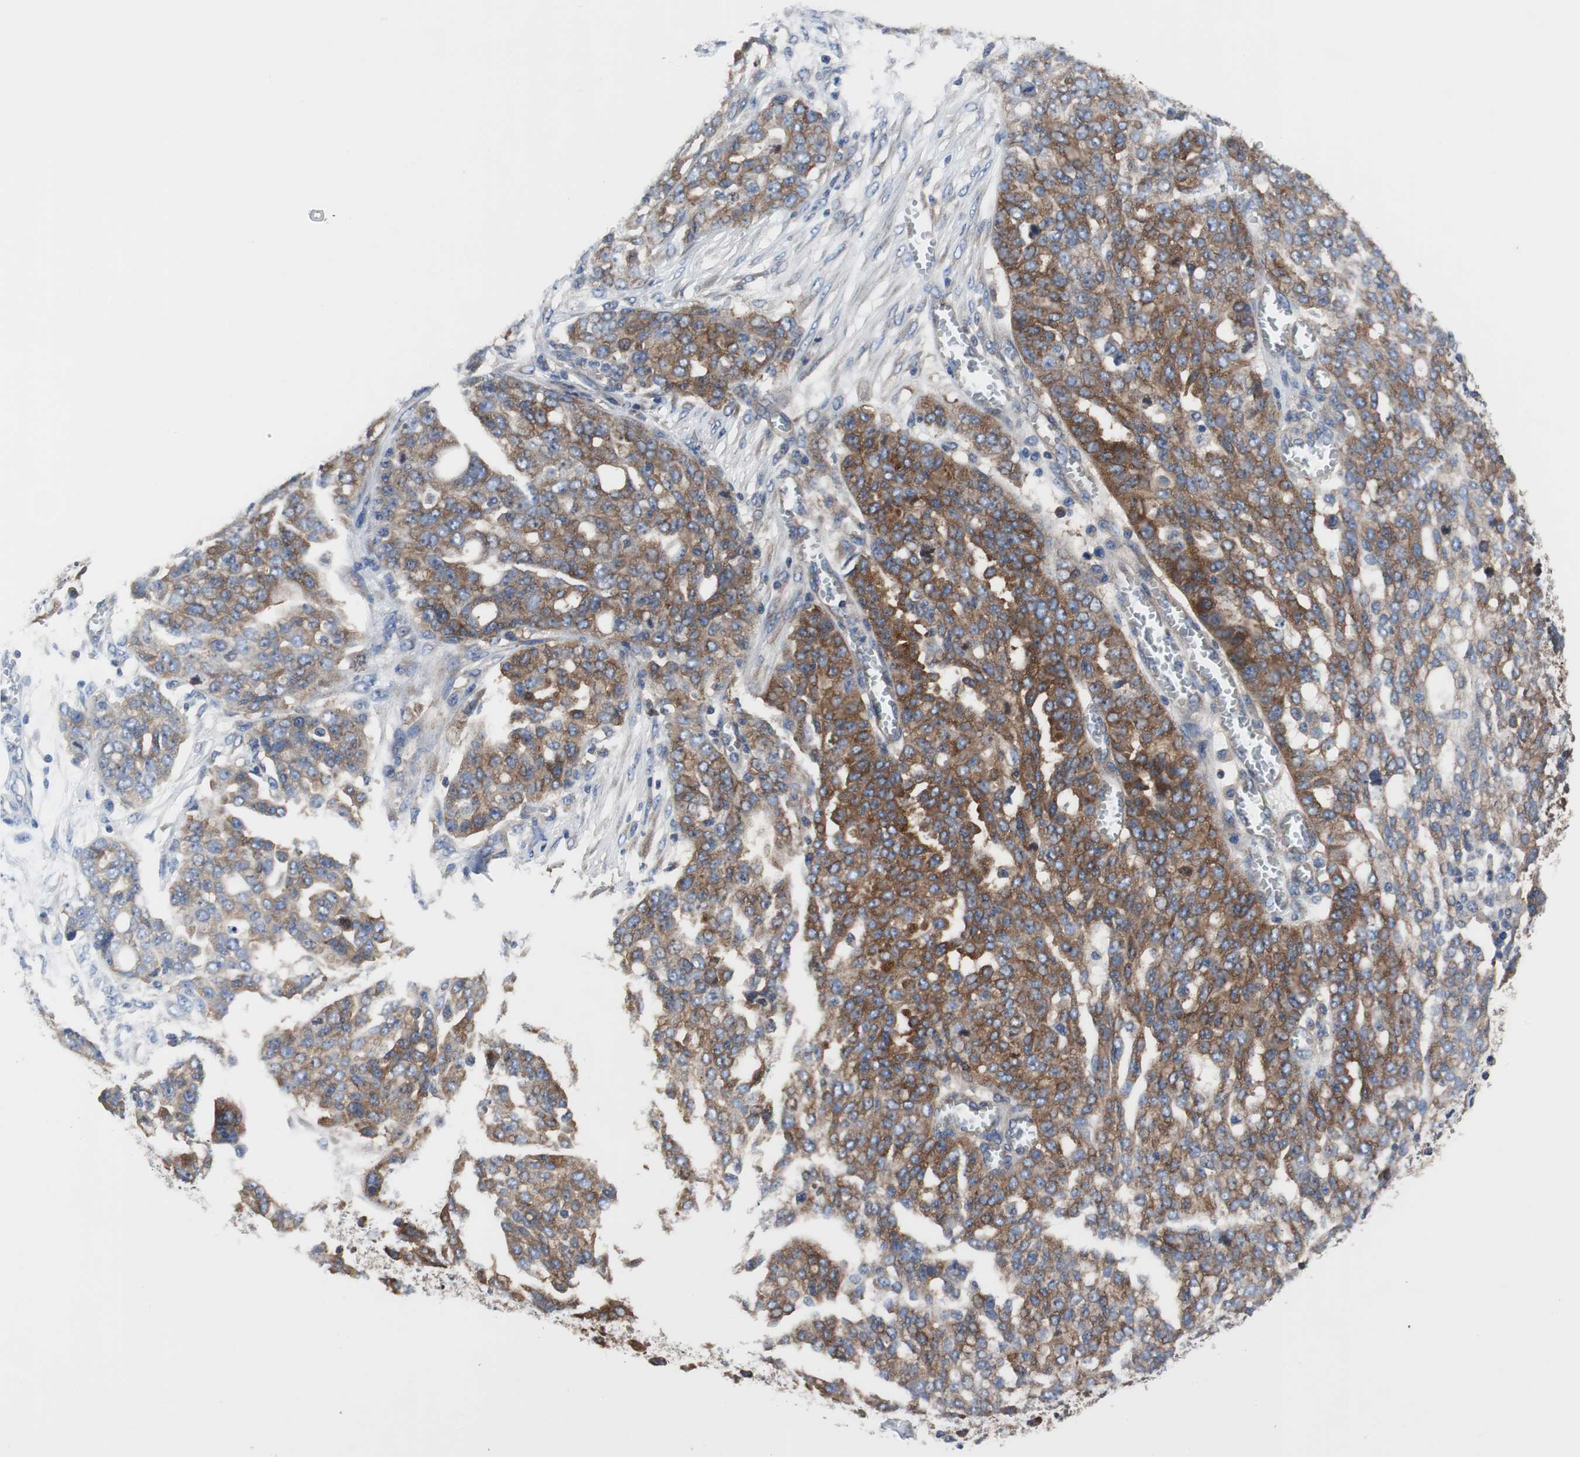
{"staining": {"intensity": "strong", "quantity": ">75%", "location": "cytoplasmic/membranous"}, "tissue": "ovarian cancer", "cell_type": "Tumor cells", "image_type": "cancer", "snomed": [{"axis": "morphology", "description": "Cystadenocarcinoma, serous, NOS"}, {"axis": "topography", "description": "Soft tissue"}, {"axis": "topography", "description": "Ovary"}], "caption": "Ovarian cancer (serous cystadenocarcinoma) was stained to show a protein in brown. There is high levels of strong cytoplasmic/membranous positivity in approximately >75% of tumor cells. The protein is stained brown, and the nuclei are stained in blue (DAB IHC with brightfield microscopy, high magnification).", "gene": "BRAF", "patient": {"sex": "female", "age": 57}}